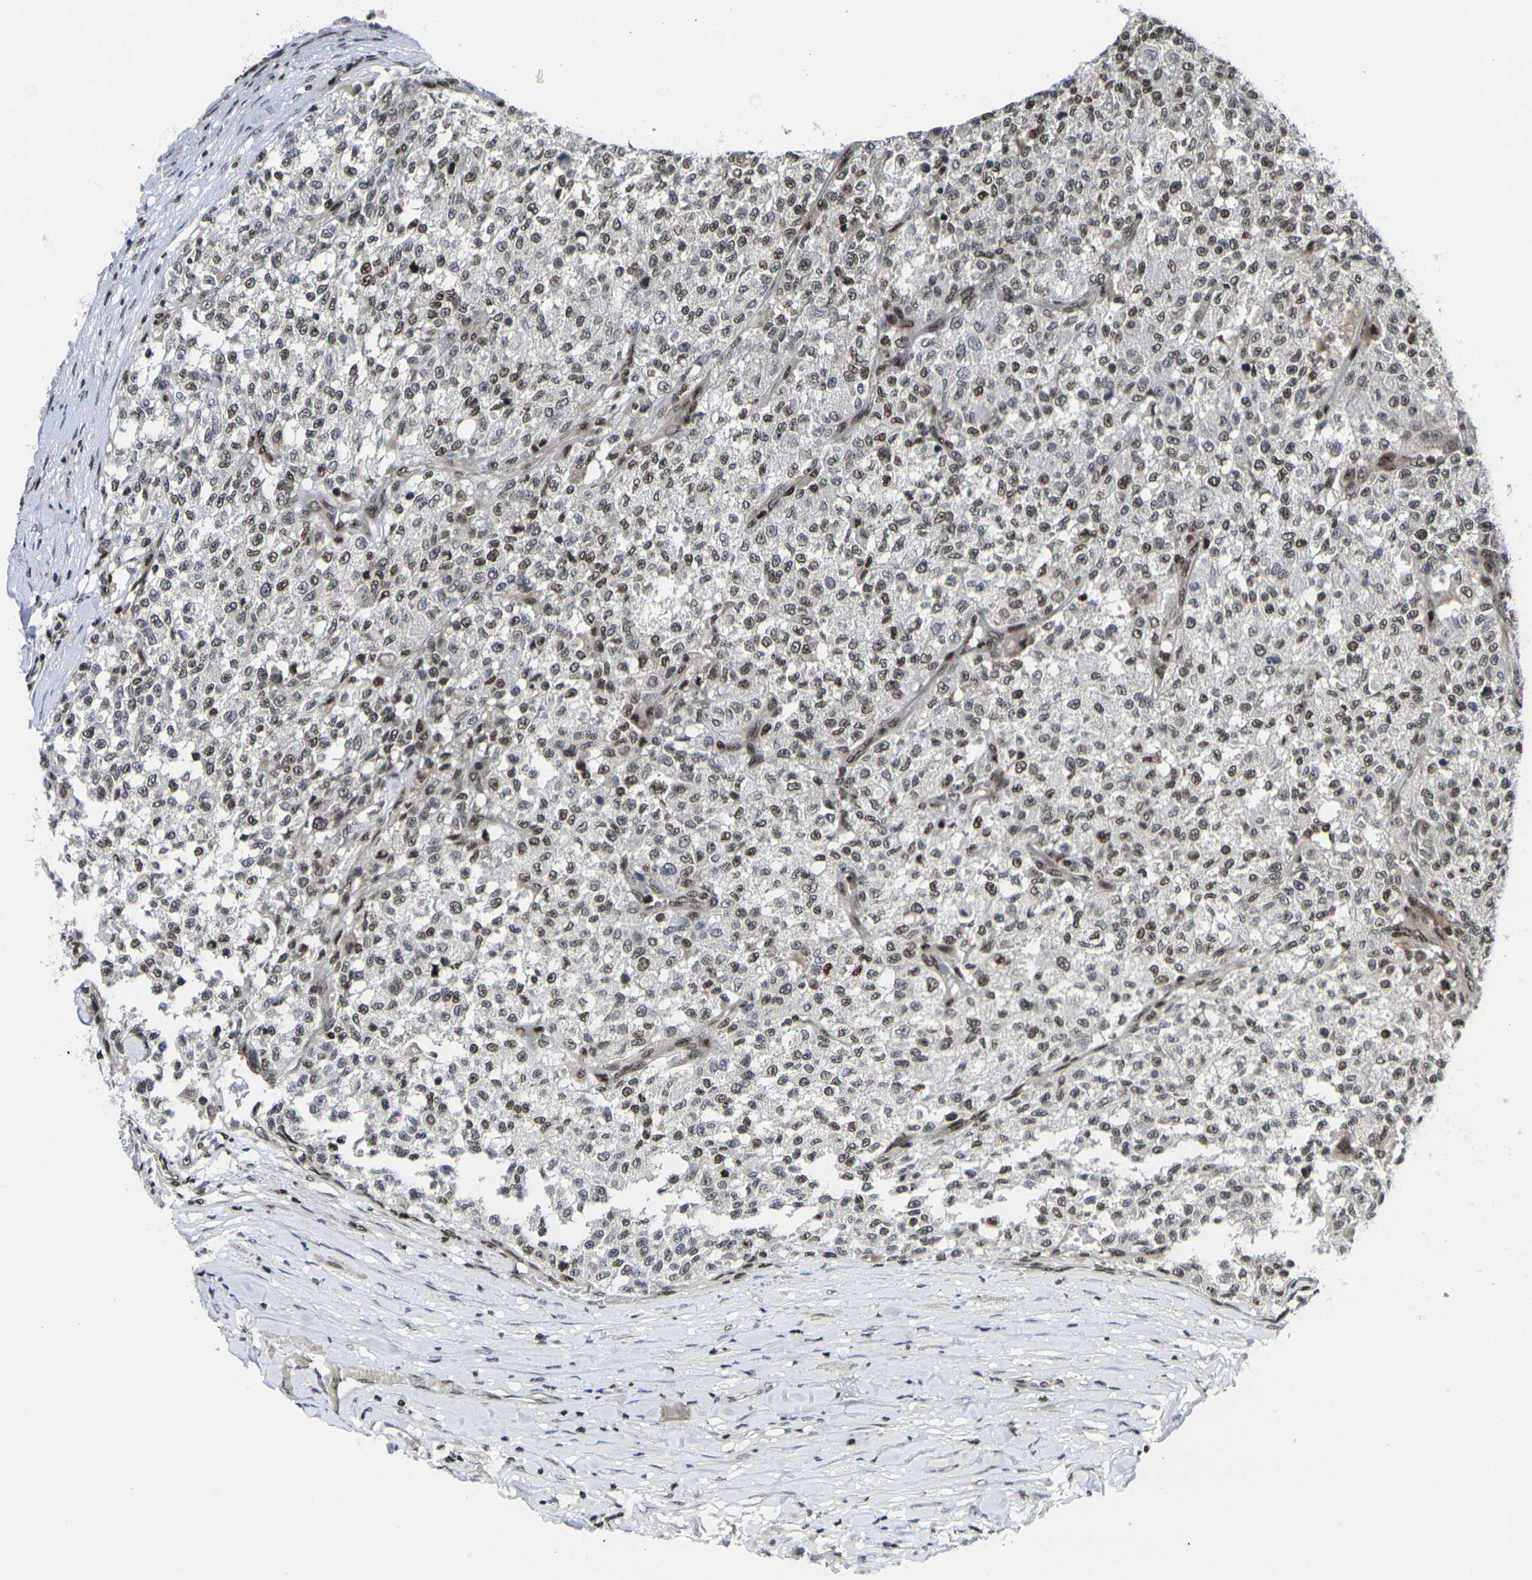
{"staining": {"intensity": "moderate", "quantity": ">75%", "location": "nuclear"}, "tissue": "testis cancer", "cell_type": "Tumor cells", "image_type": "cancer", "snomed": [{"axis": "morphology", "description": "Seminoma, NOS"}, {"axis": "topography", "description": "Testis"}], "caption": "Protein analysis of testis cancer (seminoma) tissue shows moderate nuclear staining in about >75% of tumor cells. The staining is performed using DAB brown chromogen to label protein expression. The nuclei are counter-stained blue using hematoxylin.", "gene": "H1-10", "patient": {"sex": "male", "age": 59}}